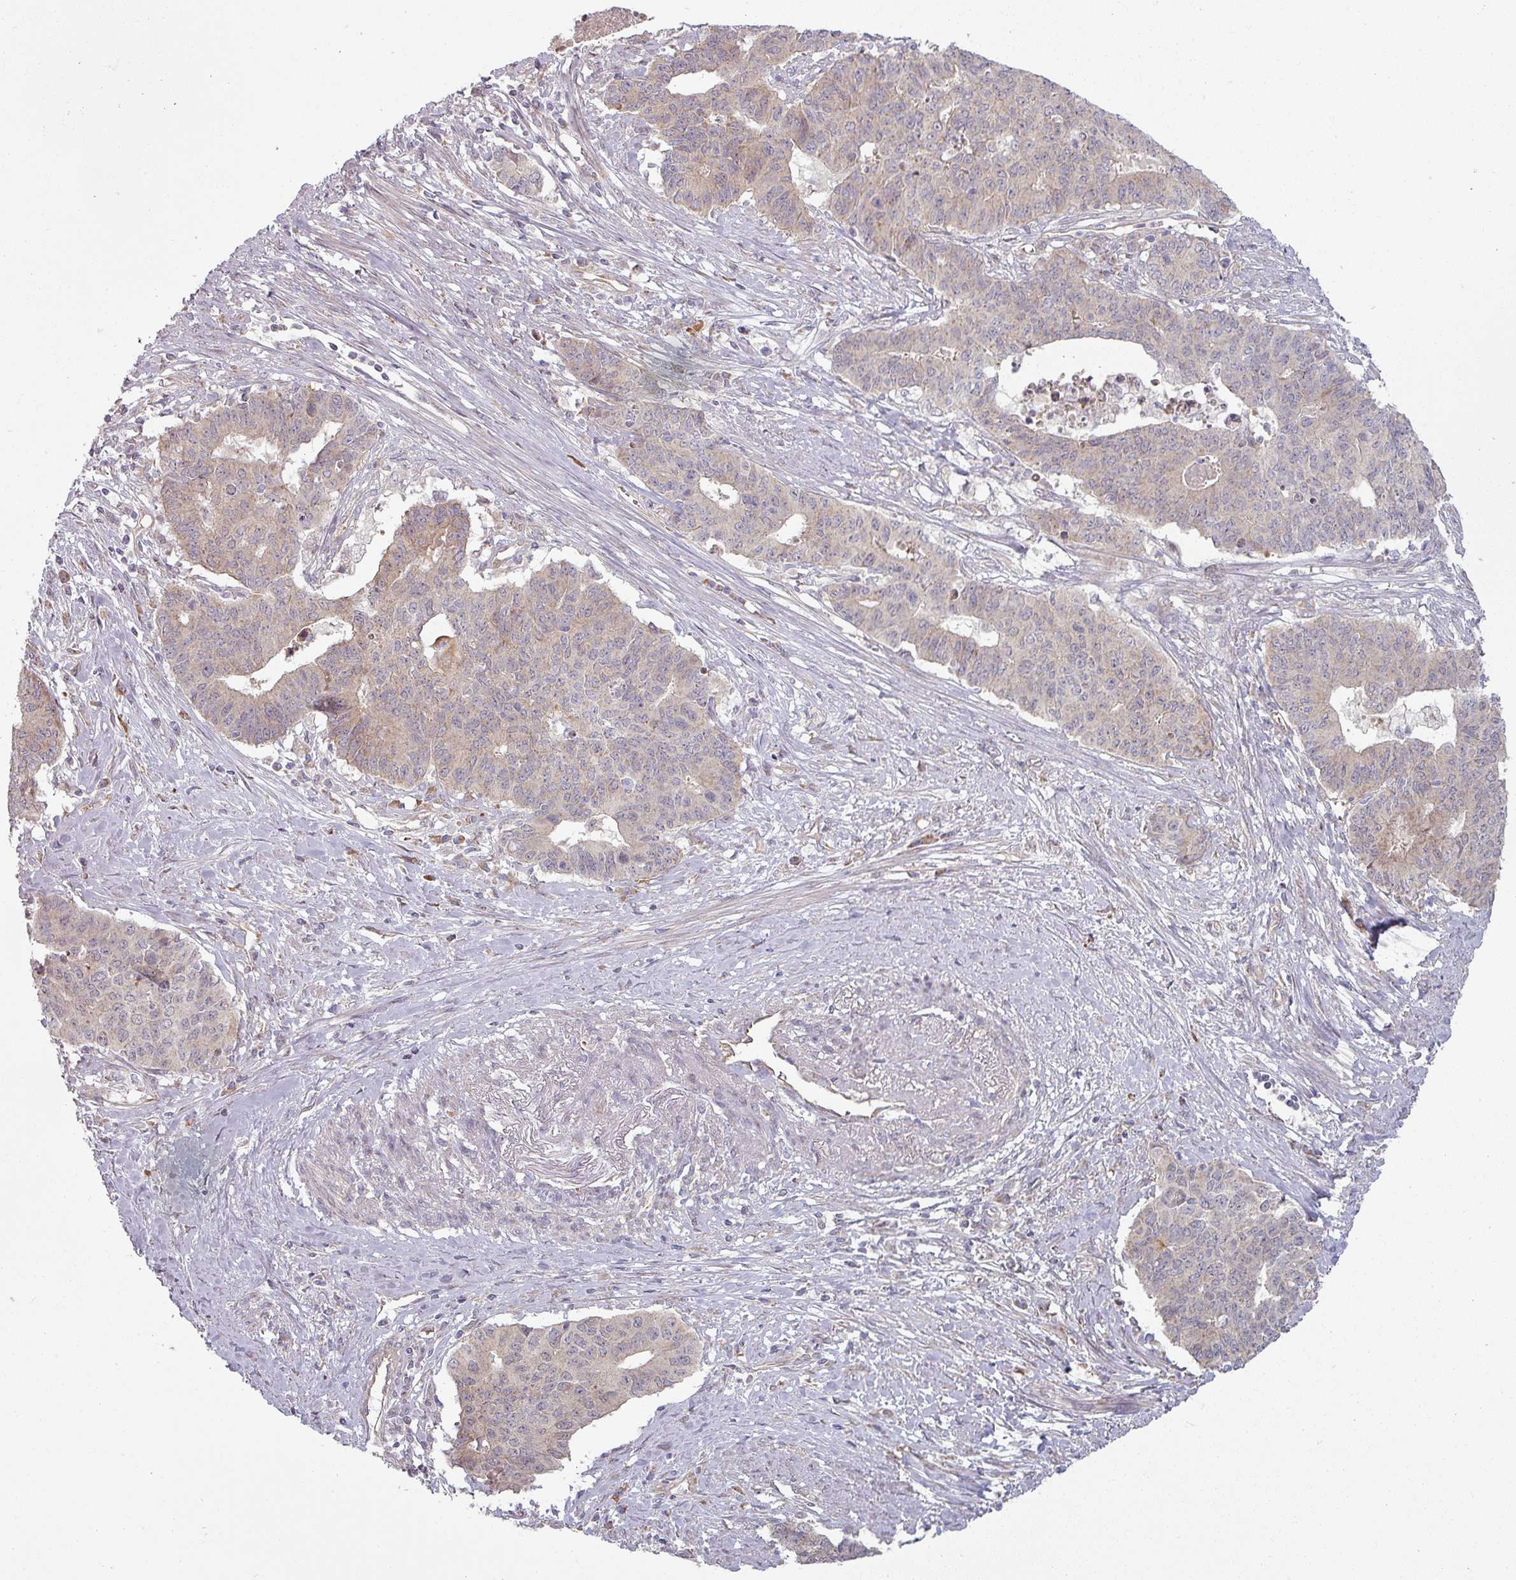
{"staining": {"intensity": "weak", "quantity": "25%-75%", "location": "cytoplasmic/membranous"}, "tissue": "endometrial cancer", "cell_type": "Tumor cells", "image_type": "cancer", "snomed": [{"axis": "morphology", "description": "Adenocarcinoma, NOS"}, {"axis": "topography", "description": "Endometrium"}], "caption": "Endometrial cancer tissue exhibits weak cytoplasmic/membranous expression in about 25%-75% of tumor cells", "gene": "PLEKHJ1", "patient": {"sex": "female", "age": 59}}